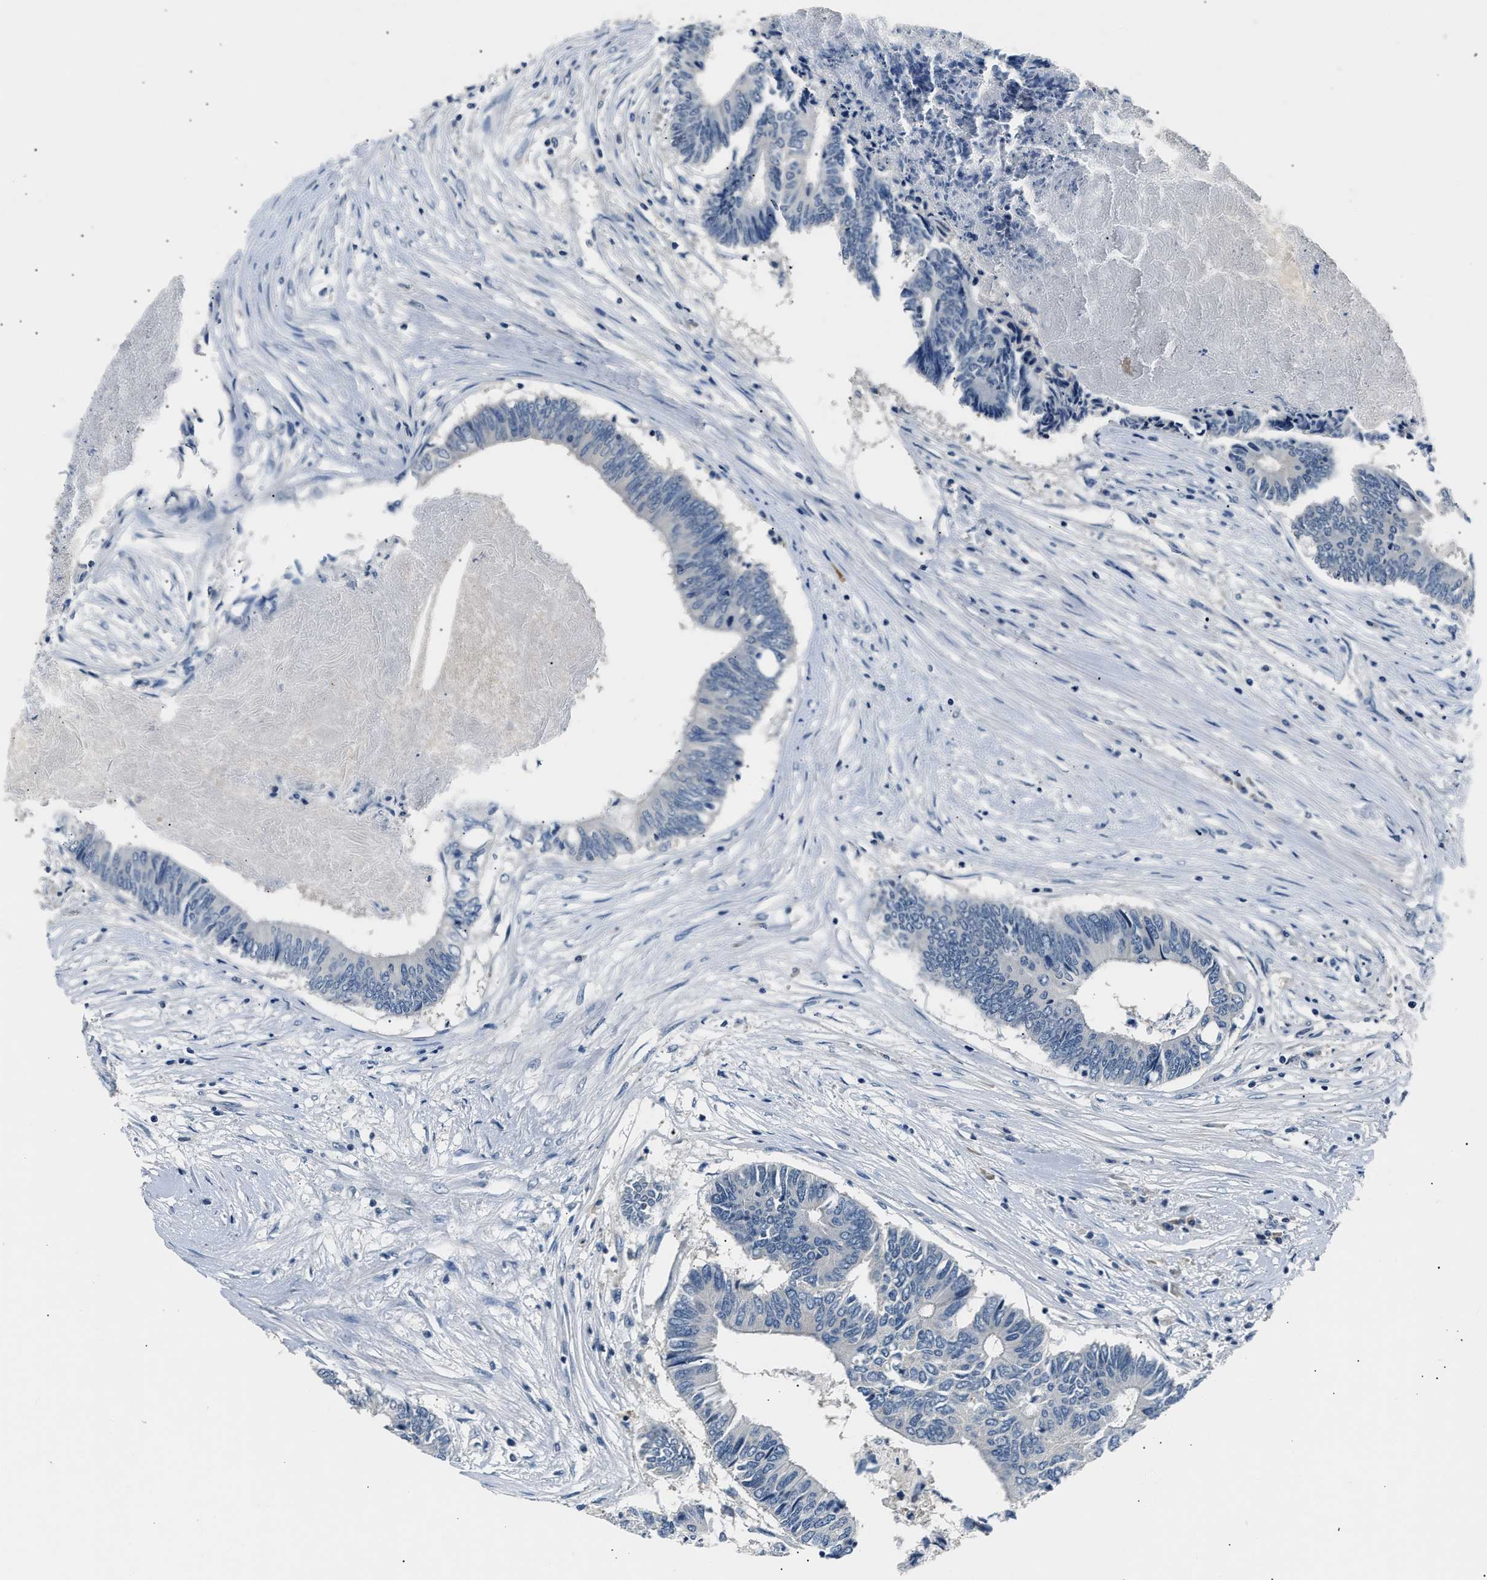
{"staining": {"intensity": "negative", "quantity": "none", "location": "none"}, "tissue": "colorectal cancer", "cell_type": "Tumor cells", "image_type": "cancer", "snomed": [{"axis": "morphology", "description": "Adenocarcinoma, NOS"}, {"axis": "topography", "description": "Rectum"}], "caption": "Immunohistochemistry image of neoplastic tissue: human colorectal adenocarcinoma stained with DAB (3,3'-diaminobenzidine) exhibits no significant protein staining in tumor cells.", "gene": "INHA", "patient": {"sex": "male", "age": 63}}